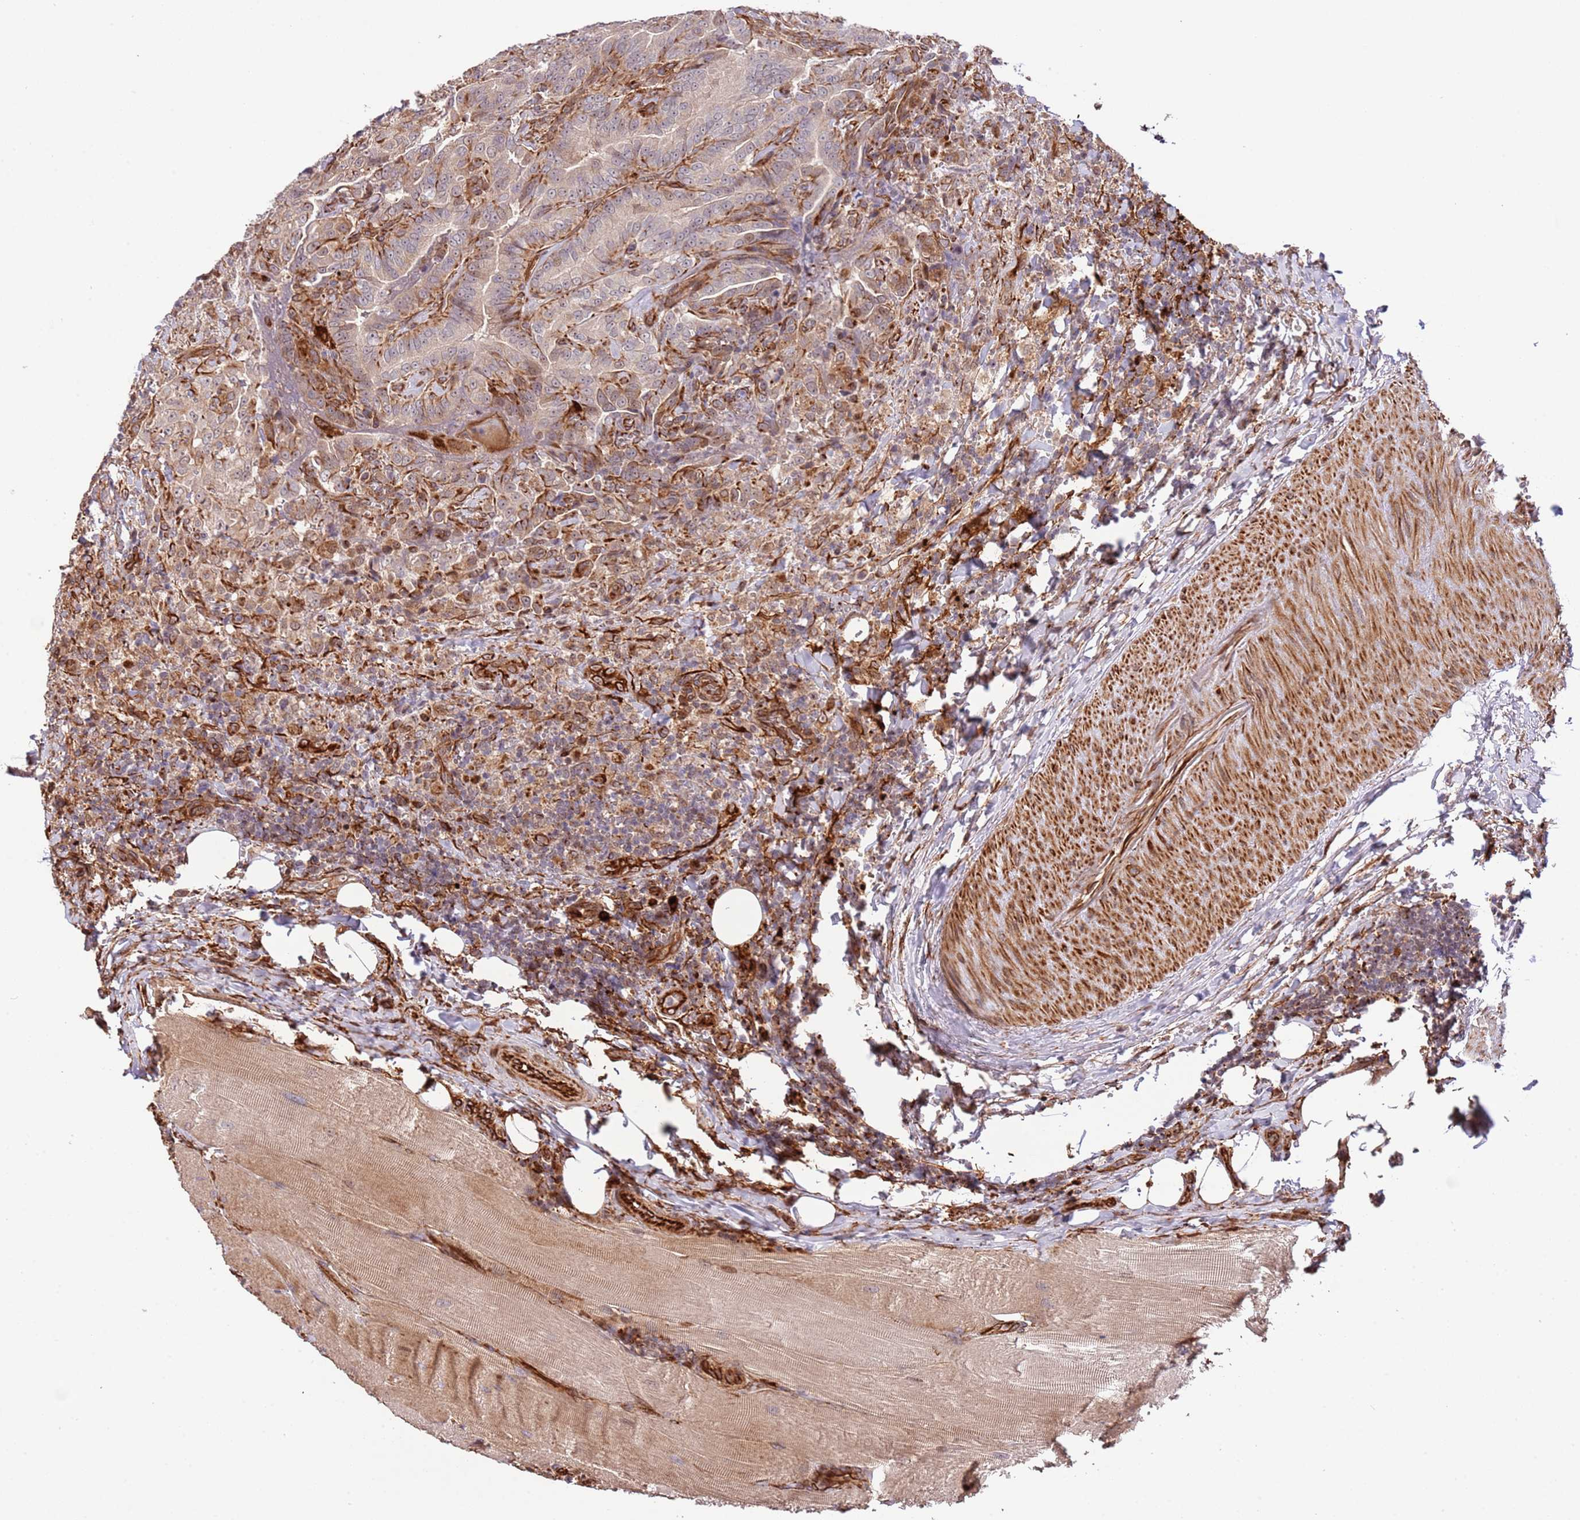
{"staining": {"intensity": "moderate", "quantity": "25%-75%", "location": "cytoplasmic/membranous"}, "tissue": "thyroid cancer", "cell_type": "Tumor cells", "image_type": "cancer", "snomed": [{"axis": "morphology", "description": "Papillary adenocarcinoma, NOS"}, {"axis": "topography", "description": "Thyroid gland"}], "caption": "Thyroid papillary adenocarcinoma tissue displays moderate cytoplasmic/membranous positivity in approximately 25%-75% of tumor cells", "gene": "NEK3", "patient": {"sex": "male", "age": 61}}